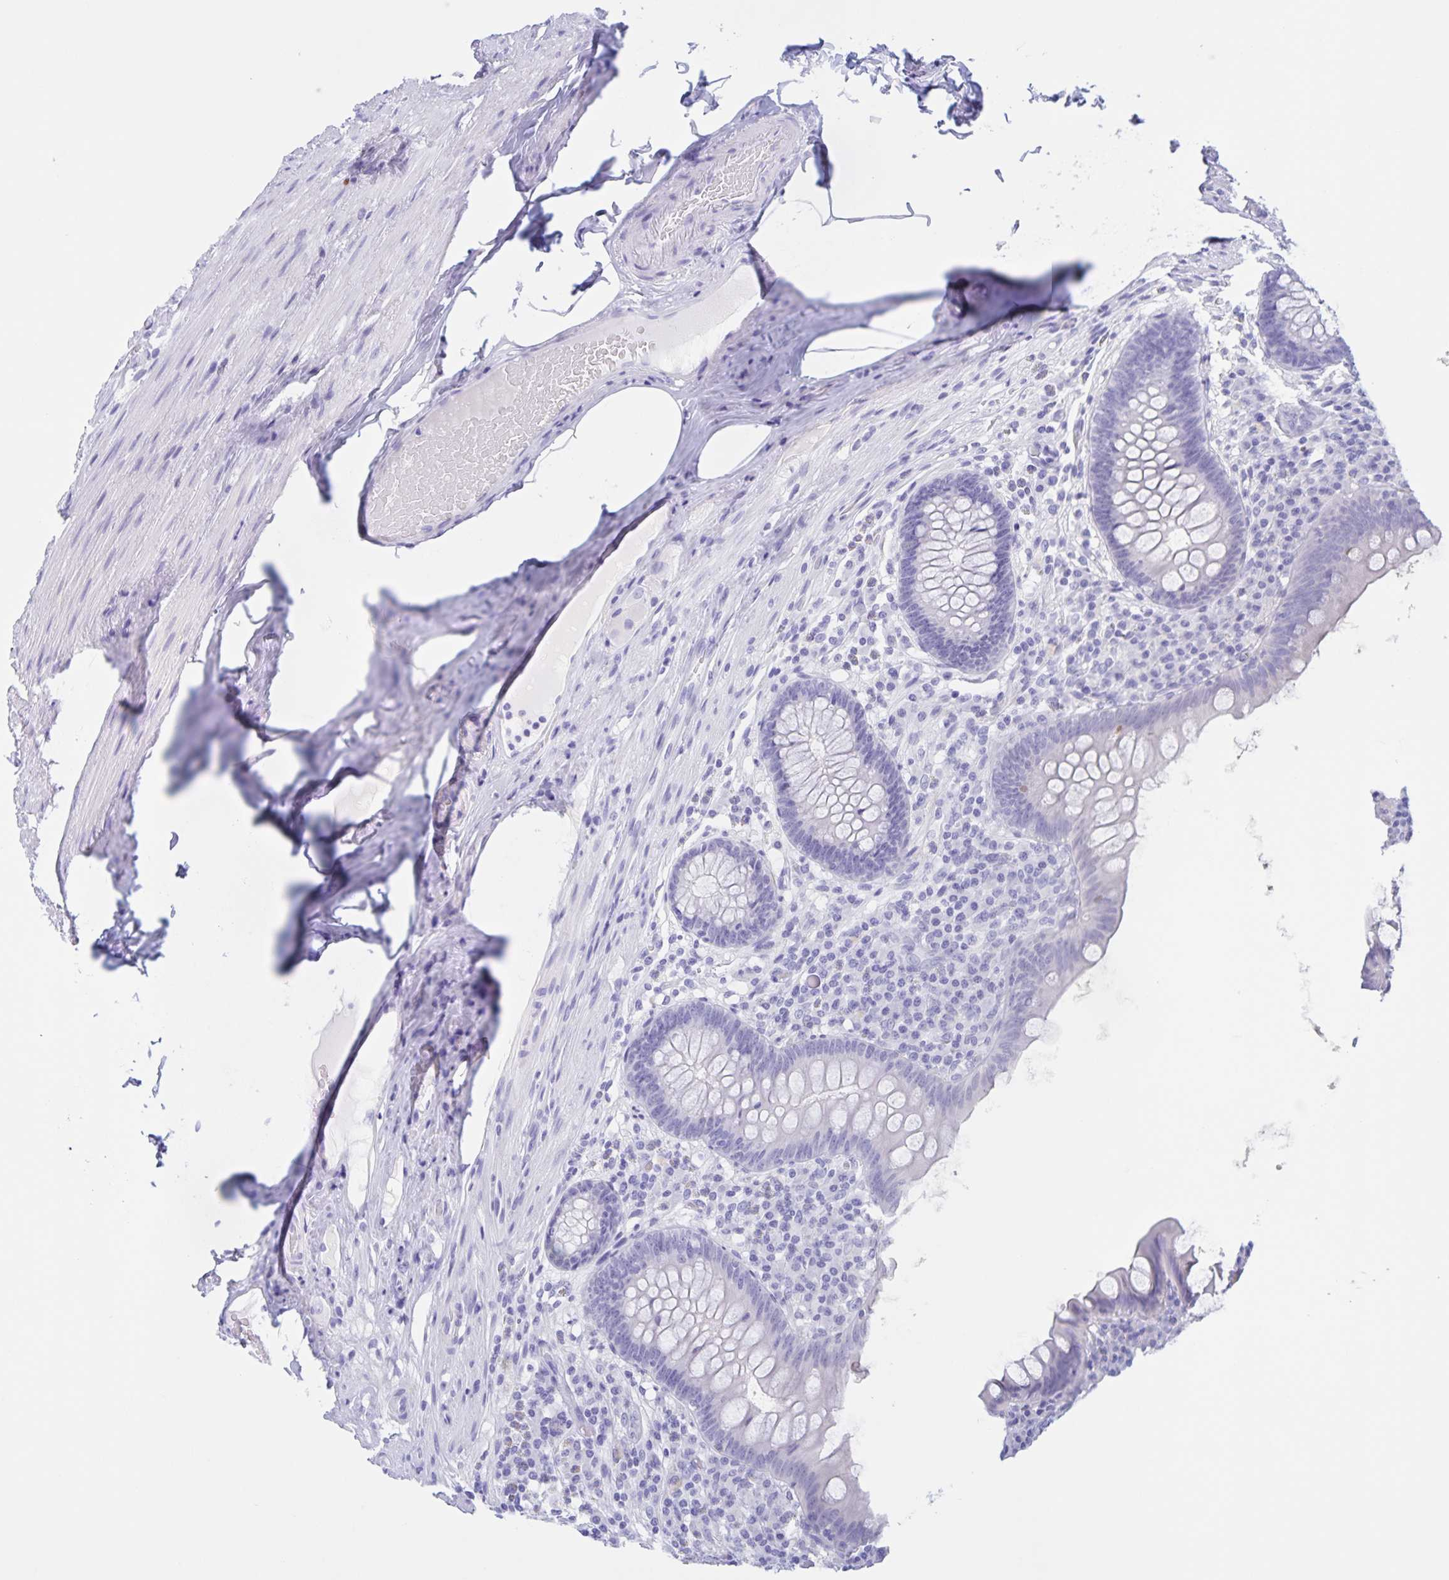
{"staining": {"intensity": "moderate", "quantity": "<25%", "location": "cytoplasmic/membranous"}, "tissue": "appendix", "cell_type": "Glandular cells", "image_type": "normal", "snomed": [{"axis": "morphology", "description": "Normal tissue, NOS"}, {"axis": "topography", "description": "Appendix"}], "caption": "Appendix stained with immunohistochemistry reveals moderate cytoplasmic/membranous staining in approximately <25% of glandular cells. The protein of interest is shown in brown color, while the nuclei are stained blue.", "gene": "TGIF2LX", "patient": {"sex": "male", "age": 71}}